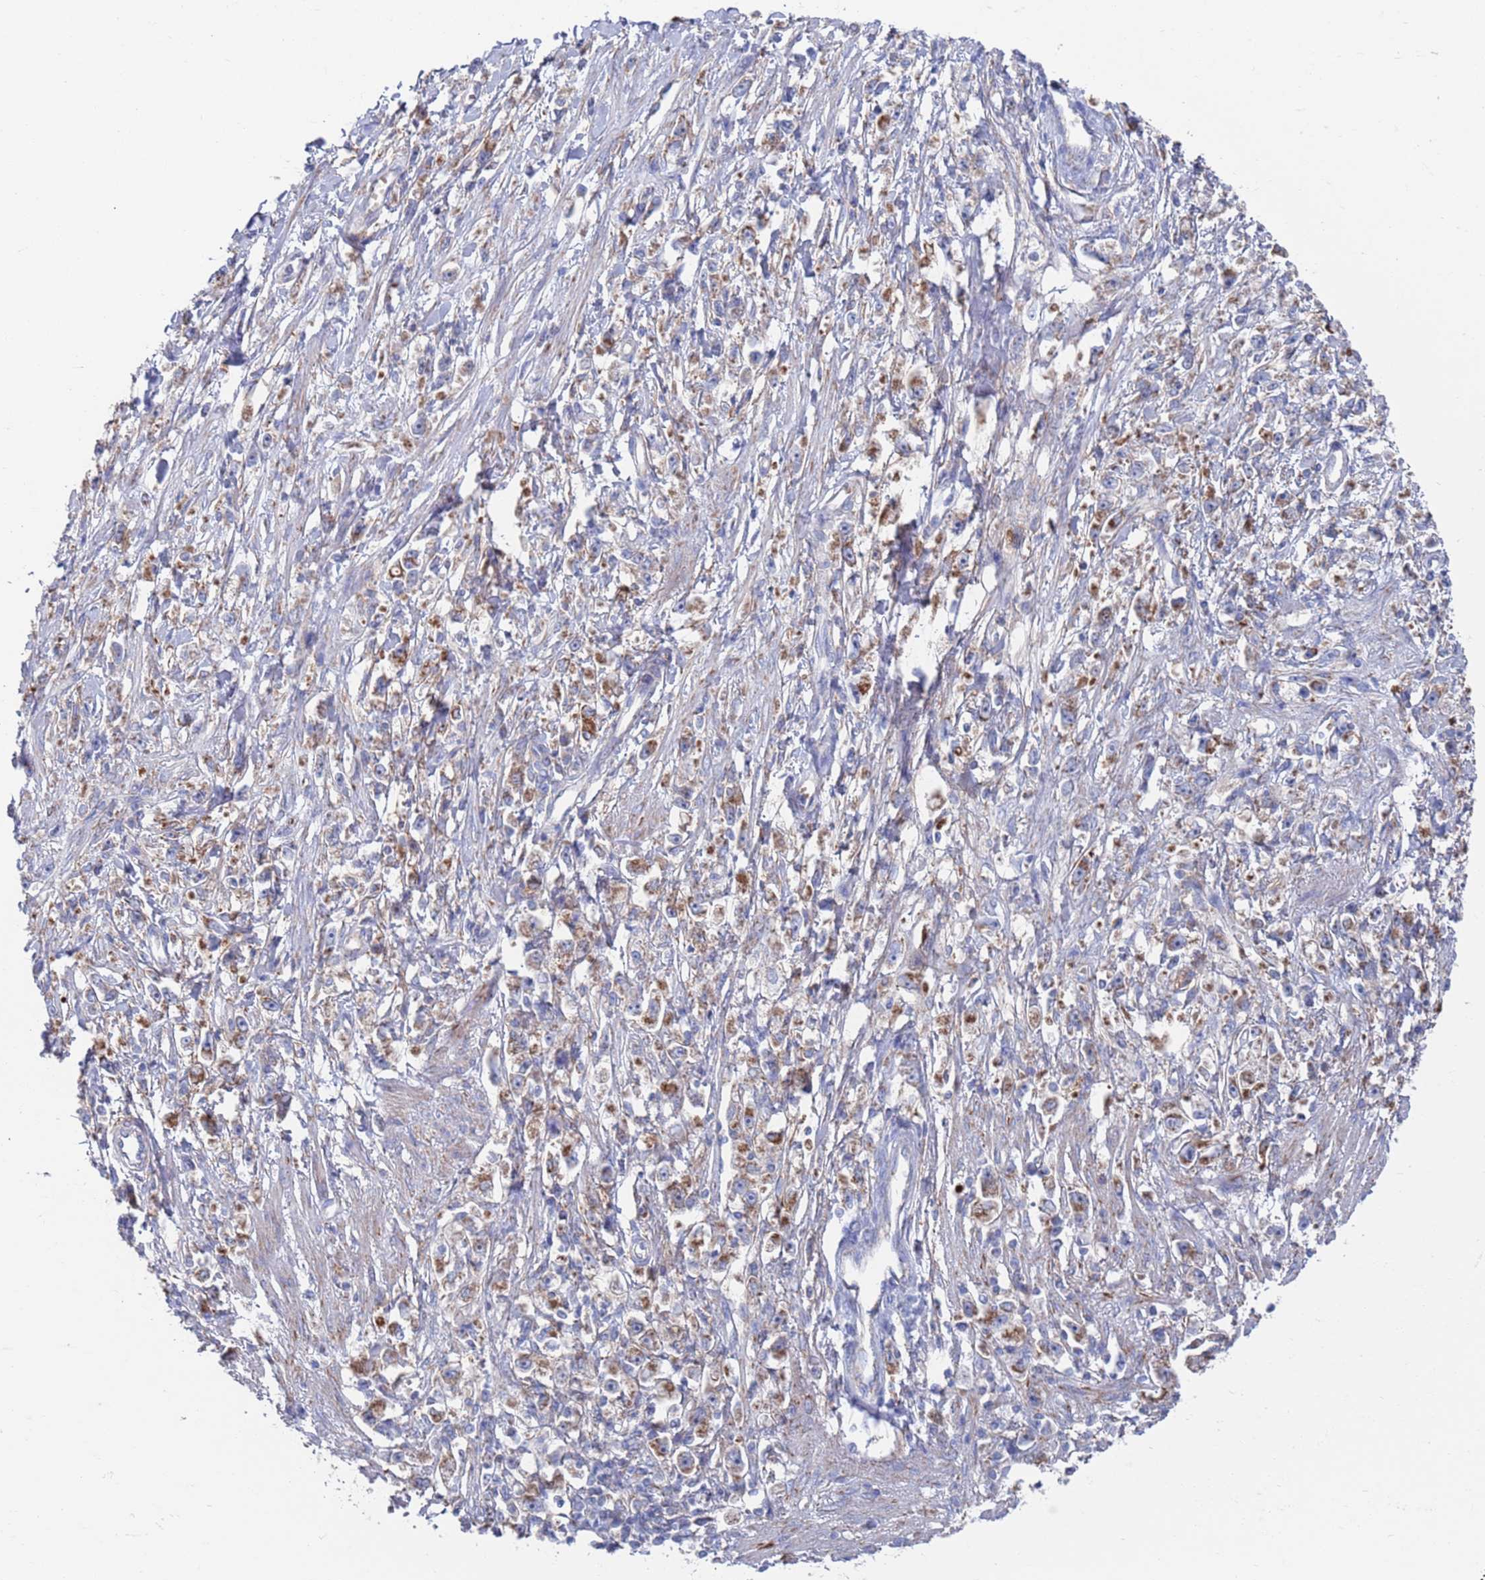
{"staining": {"intensity": "moderate", "quantity": "25%-75%", "location": "cytoplasmic/membranous"}, "tissue": "stomach cancer", "cell_type": "Tumor cells", "image_type": "cancer", "snomed": [{"axis": "morphology", "description": "Adenocarcinoma, NOS"}, {"axis": "topography", "description": "Stomach"}], "caption": "Tumor cells display medium levels of moderate cytoplasmic/membranous positivity in about 25%-75% of cells in human stomach cancer.", "gene": "CHCHD6", "patient": {"sex": "female", "age": 59}}